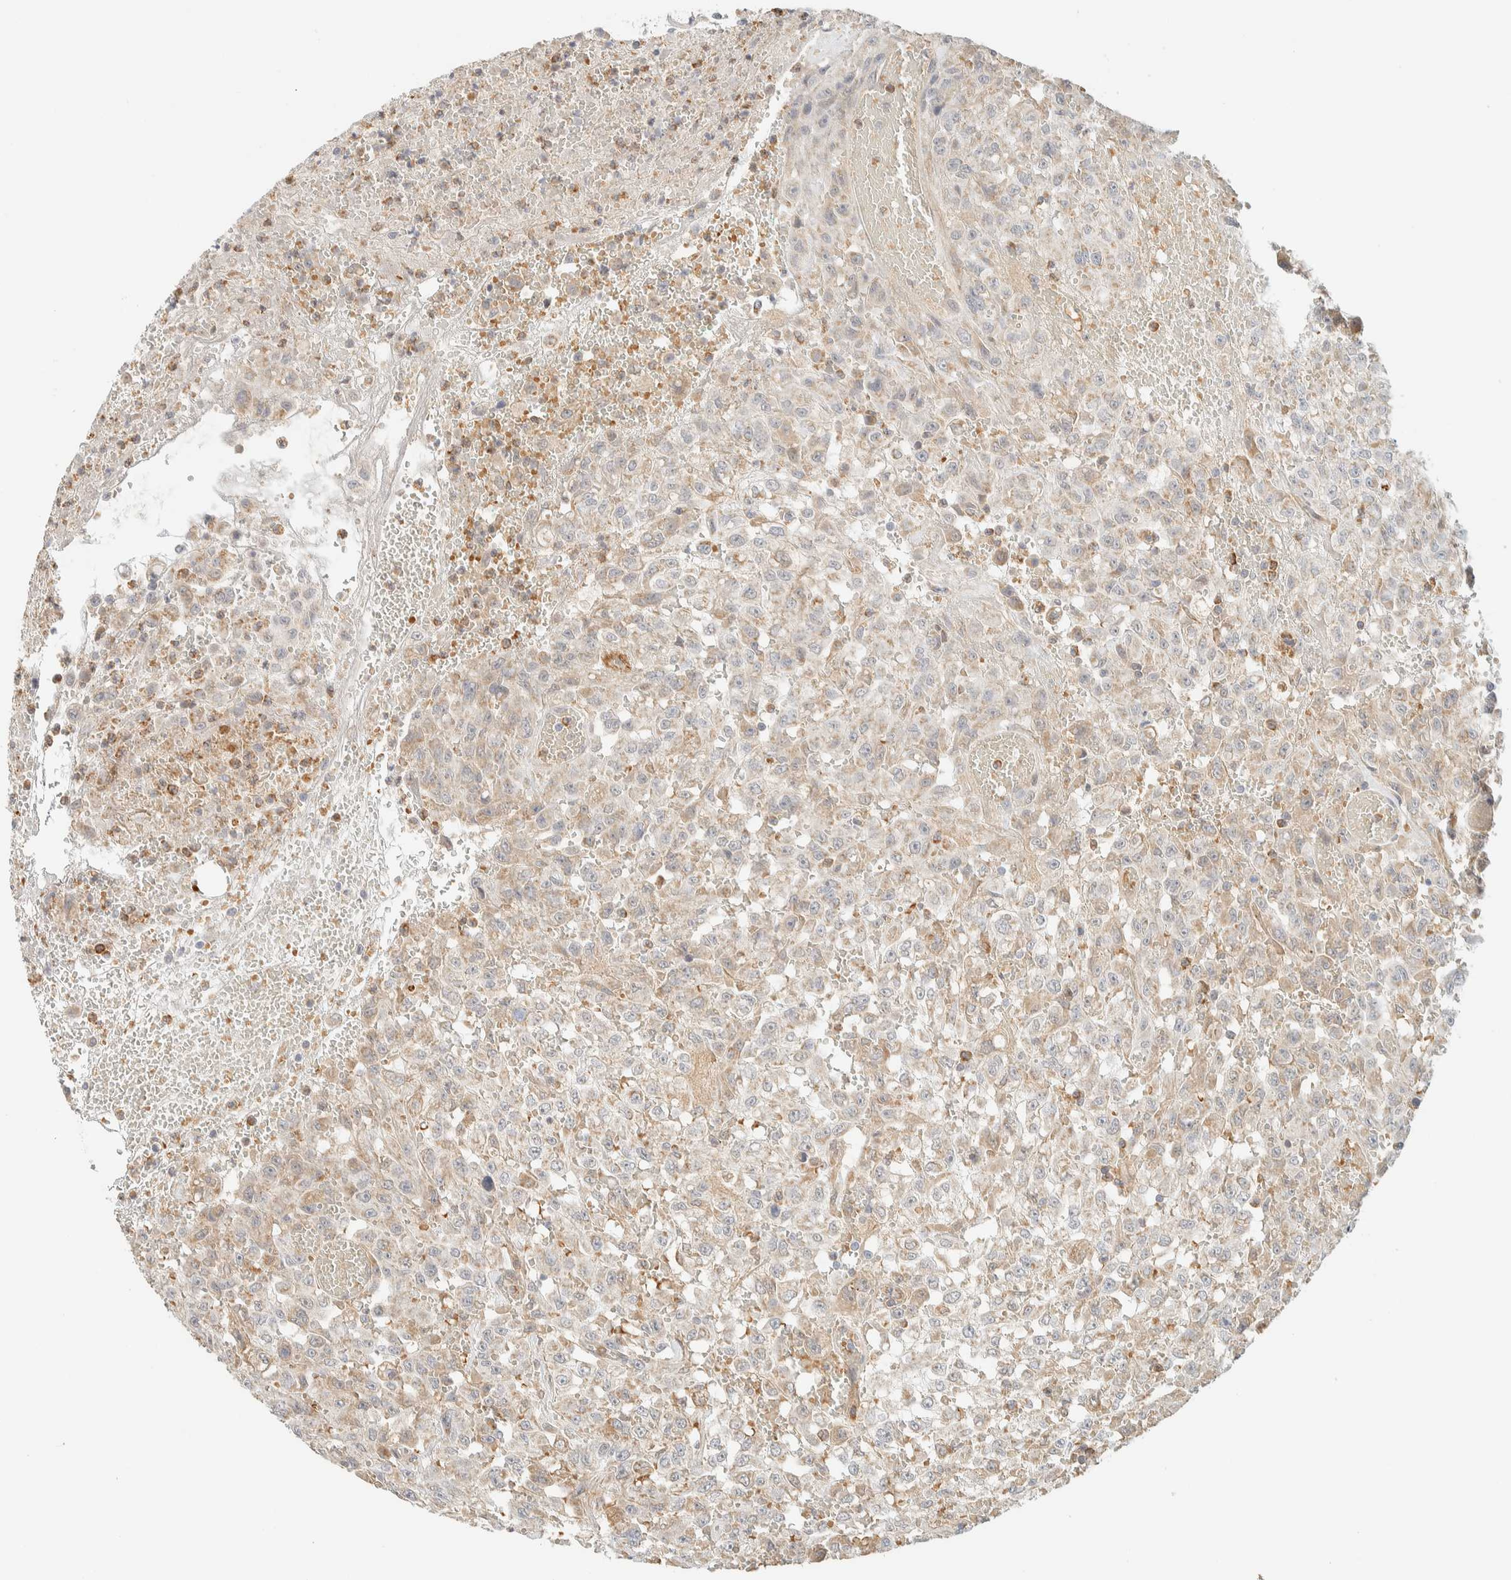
{"staining": {"intensity": "weak", "quantity": "<25%", "location": "cytoplasmic/membranous"}, "tissue": "urothelial cancer", "cell_type": "Tumor cells", "image_type": "cancer", "snomed": [{"axis": "morphology", "description": "Urothelial carcinoma, High grade"}, {"axis": "topography", "description": "Urinary bladder"}], "caption": "High-grade urothelial carcinoma stained for a protein using IHC reveals no positivity tumor cells.", "gene": "TNK1", "patient": {"sex": "male", "age": 46}}